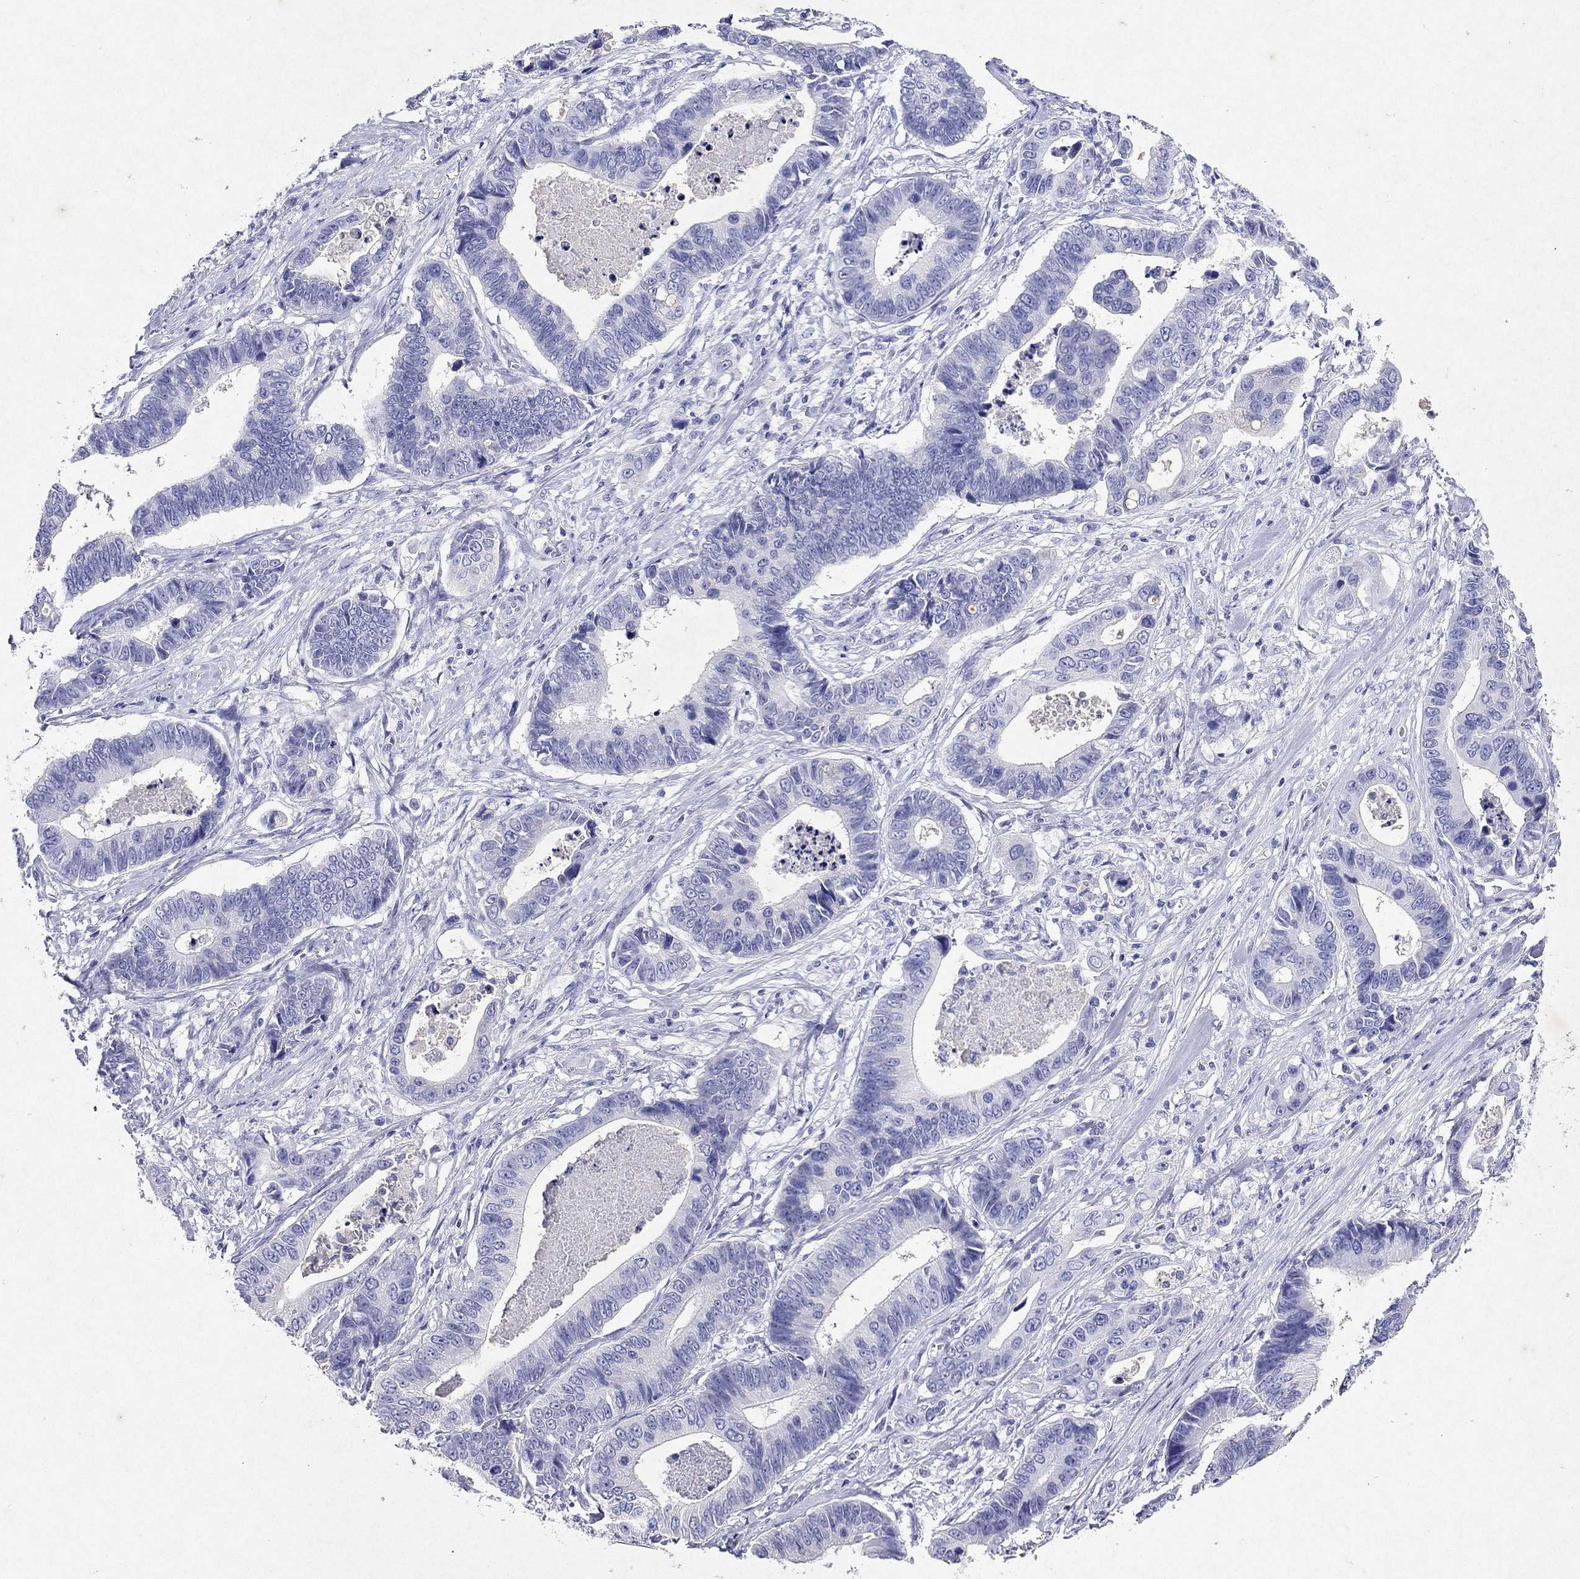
{"staining": {"intensity": "negative", "quantity": "none", "location": "none"}, "tissue": "stomach cancer", "cell_type": "Tumor cells", "image_type": "cancer", "snomed": [{"axis": "morphology", "description": "Adenocarcinoma, NOS"}, {"axis": "topography", "description": "Stomach"}], "caption": "Immunohistochemical staining of human stomach adenocarcinoma demonstrates no significant positivity in tumor cells.", "gene": "ARMC12", "patient": {"sex": "male", "age": 84}}